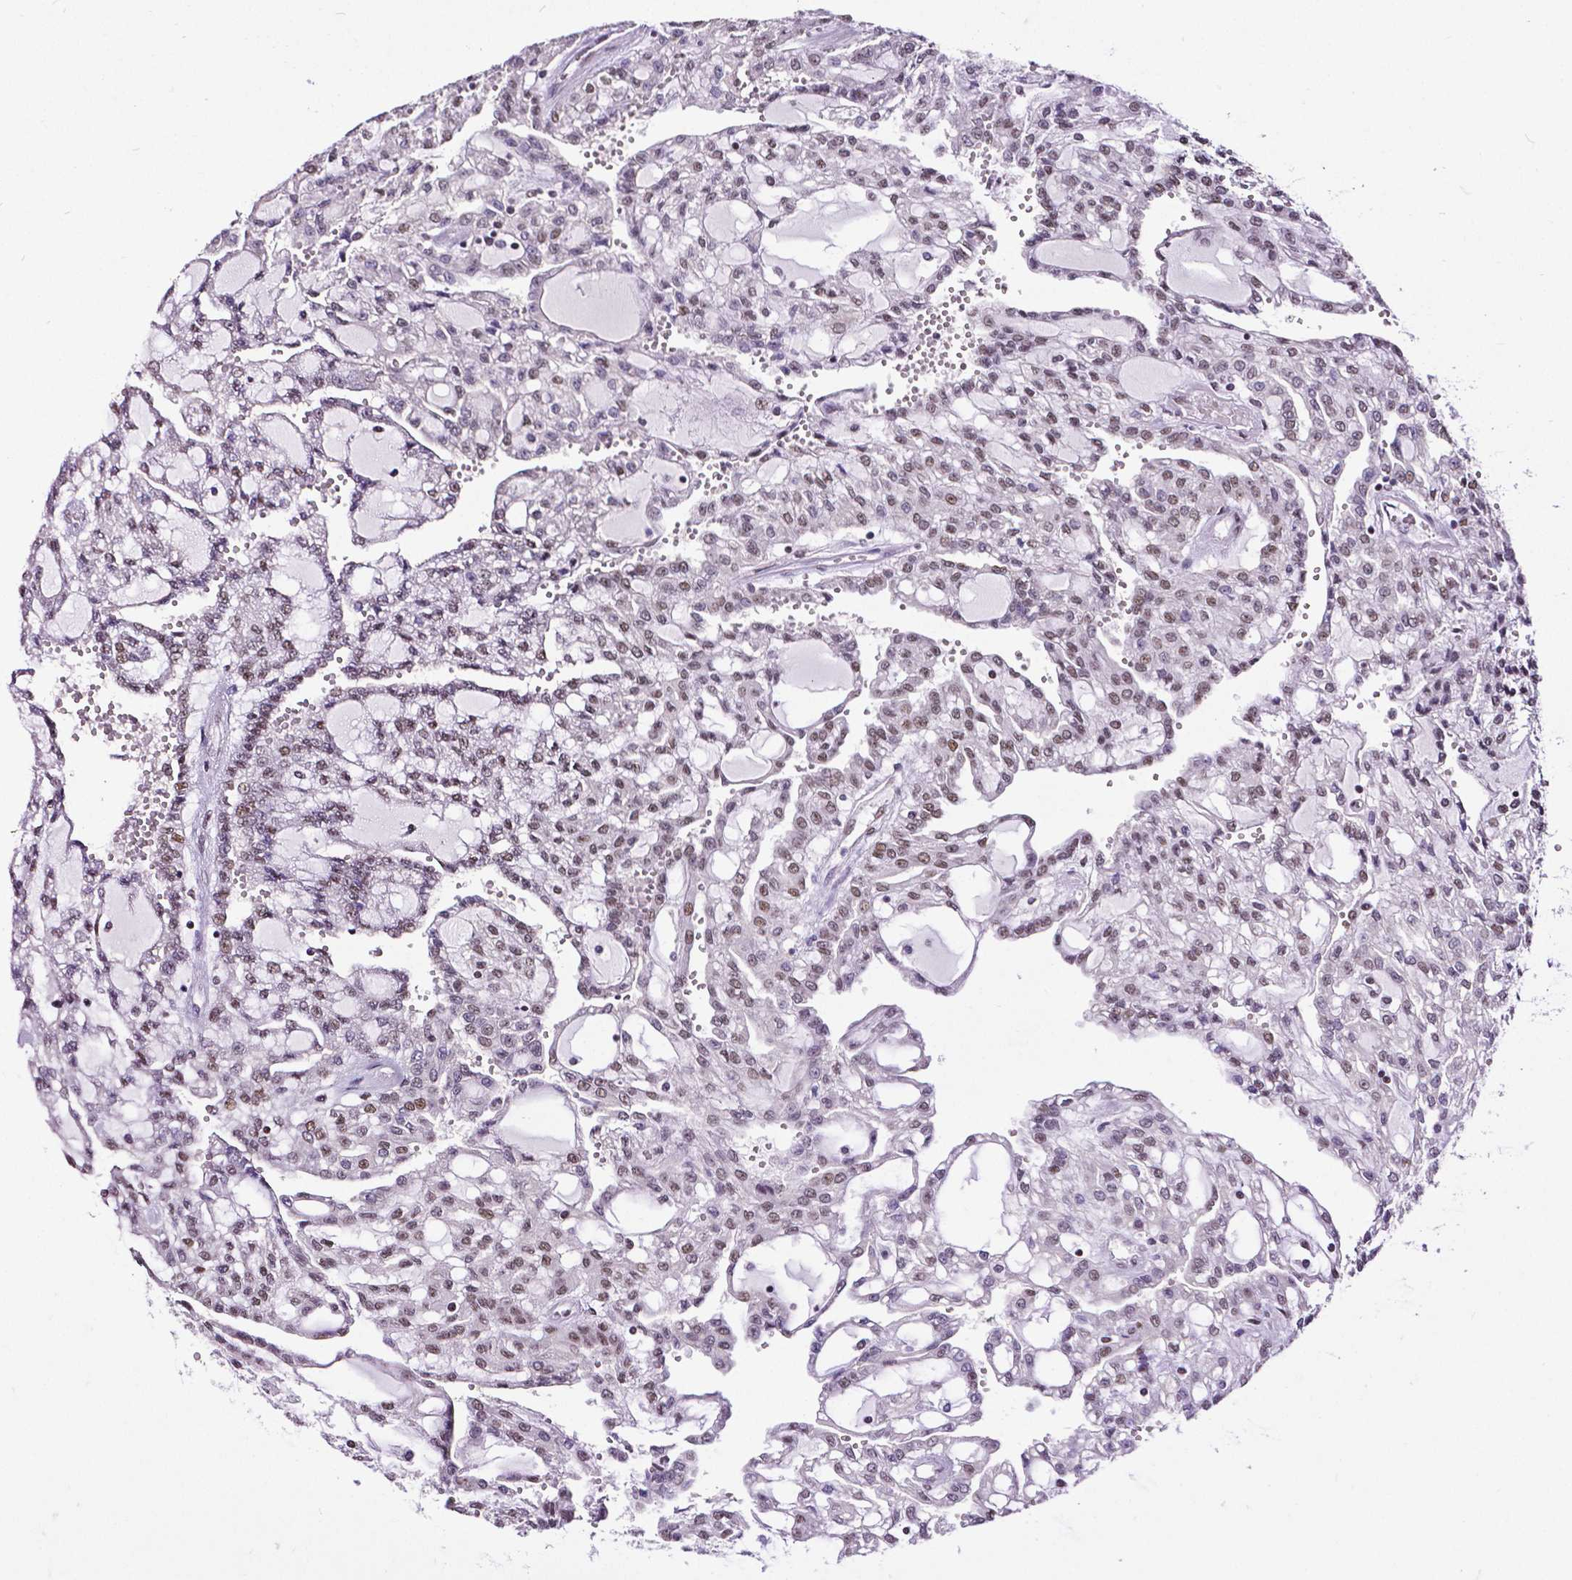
{"staining": {"intensity": "weak", "quantity": "25%-75%", "location": "nuclear"}, "tissue": "renal cancer", "cell_type": "Tumor cells", "image_type": "cancer", "snomed": [{"axis": "morphology", "description": "Adenocarcinoma, NOS"}, {"axis": "topography", "description": "Kidney"}], "caption": "An image of human renal cancer stained for a protein displays weak nuclear brown staining in tumor cells.", "gene": "REST", "patient": {"sex": "male", "age": 63}}